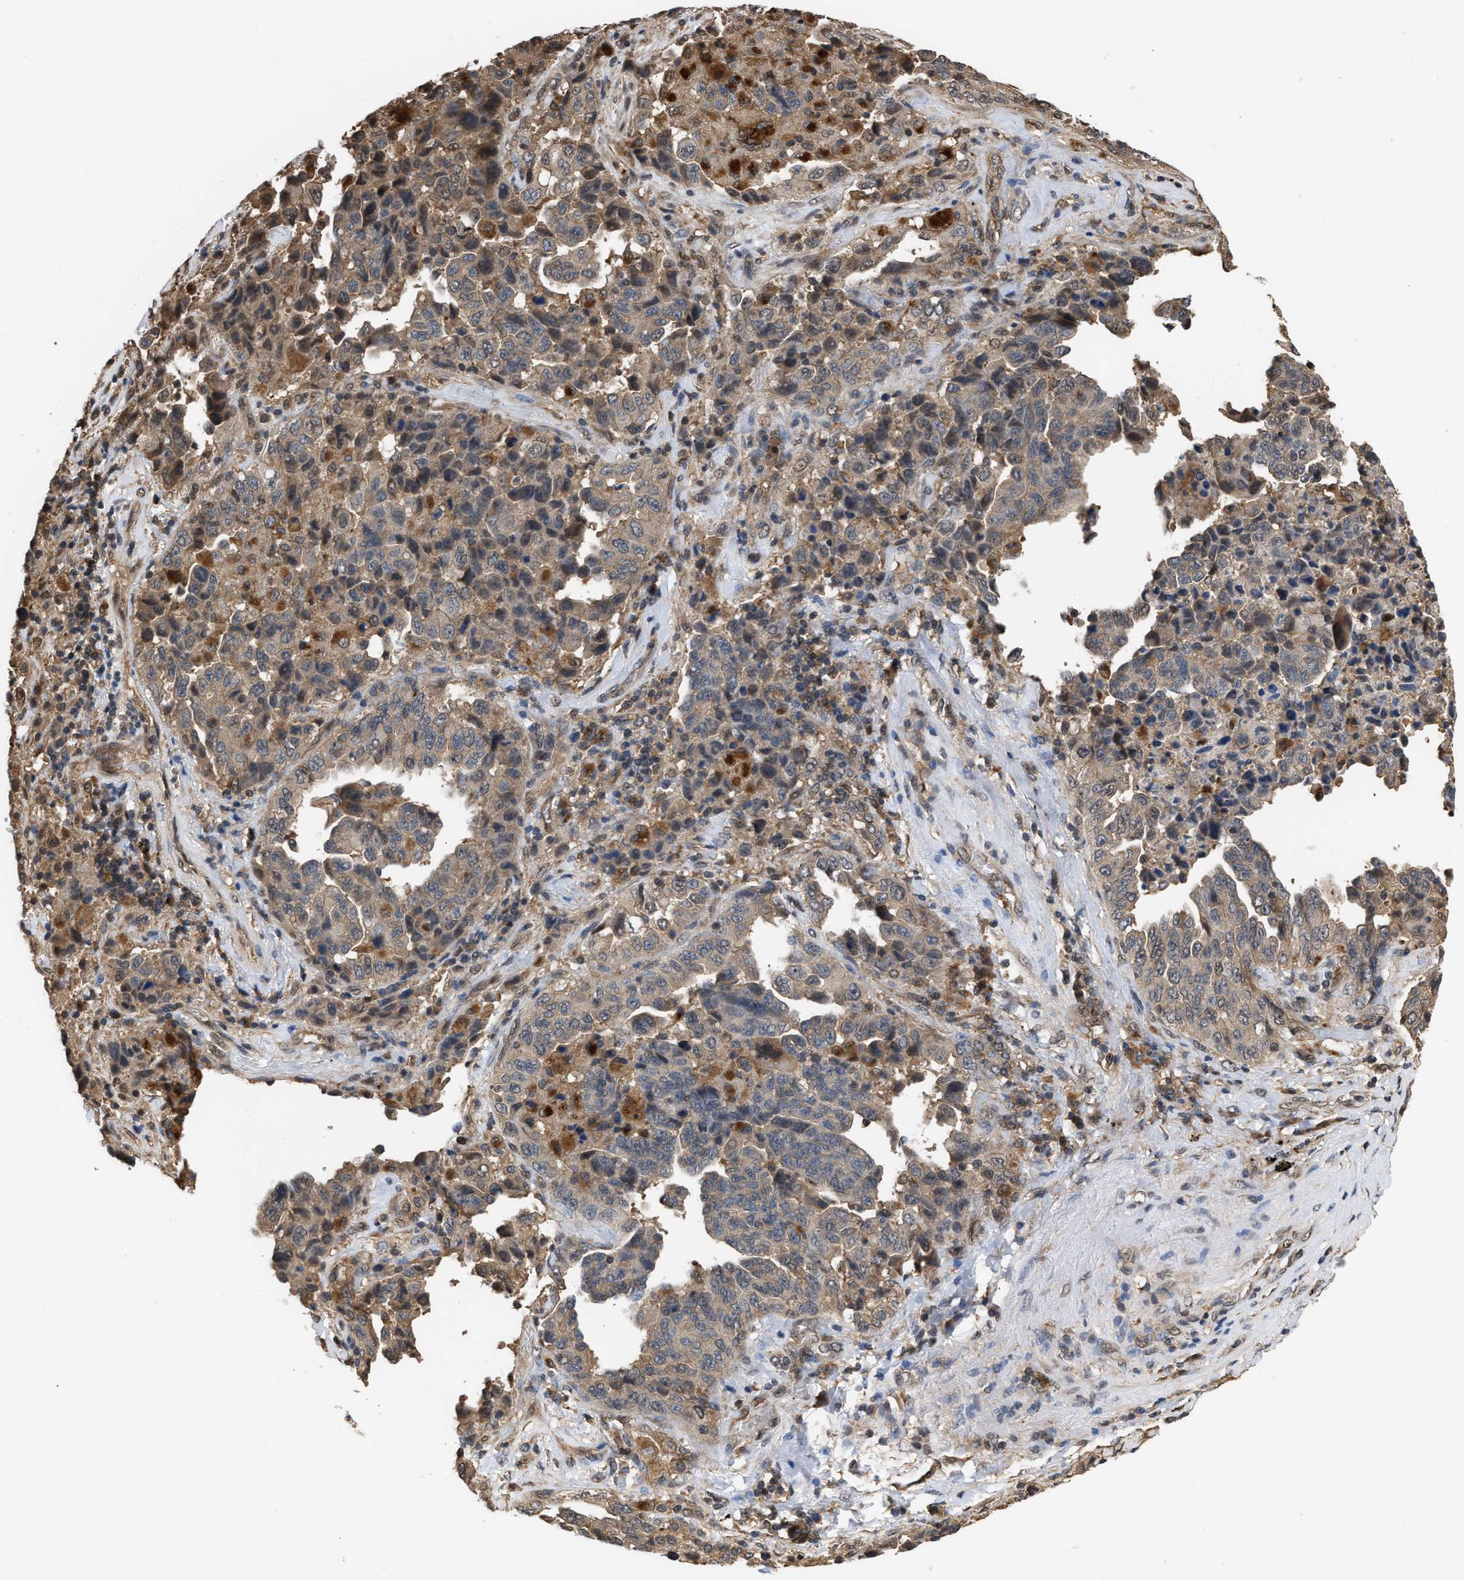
{"staining": {"intensity": "weak", "quantity": "25%-75%", "location": "cytoplasmic/membranous,nuclear"}, "tissue": "lung cancer", "cell_type": "Tumor cells", "image_type": "cancer", "snomed": [{"axis": "morphology", "description": "Adenocarcinoma, NOS"}, {"axis": "topography", "description": "Lung"}], "caption": "High-power microscopy captured an IHC histopathology image of lung adenocarcinoma, revealing weak cytoplasmic/membranous and nuclear staining in about 25%-75% of tumor cells.", "gene": "SCAI", "patient": {"sex": "female", "age": 51}}